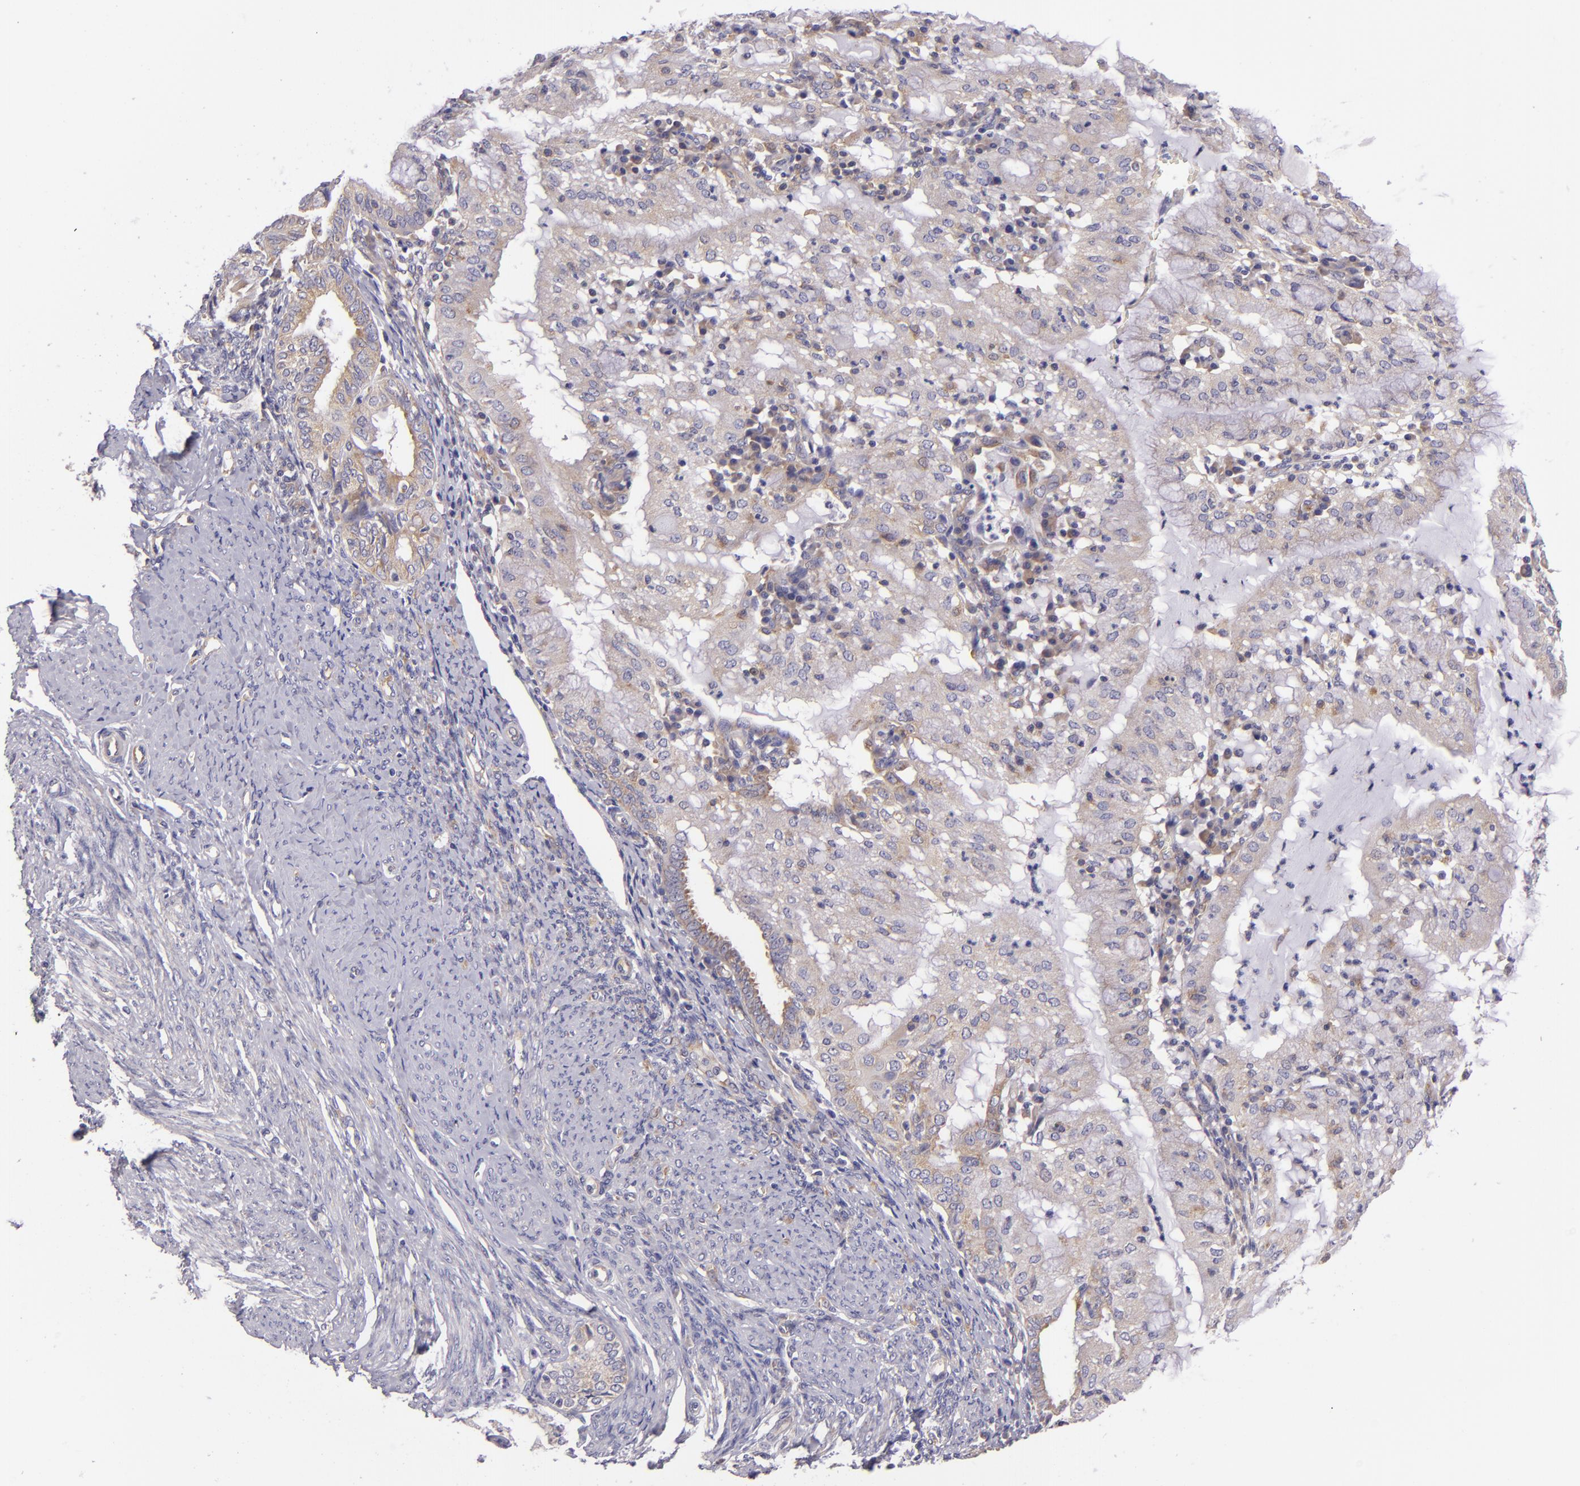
{"staining": {"intensity": "weak", "quantity": "25%-75%", "location": "cytoplasmic/membranous"}, "tissue": "endometrial cancer", "cell_type": "Tumor cells", "image_type": "cancer", "snomed": [{"axis": "morphology", "description": "Adenocarcinoma, NOS"}, {"axis": "topography", "description": "Endometrium"}], "caption": "This is a photomicrograph of IHC staining of endometrial cancer (adenocarcinoma), which shows weak expression in the cytoplasmic/membranous of tumor cells.", "gene": "UPF3B", "patient": {"sex": "female", "age": 63}}